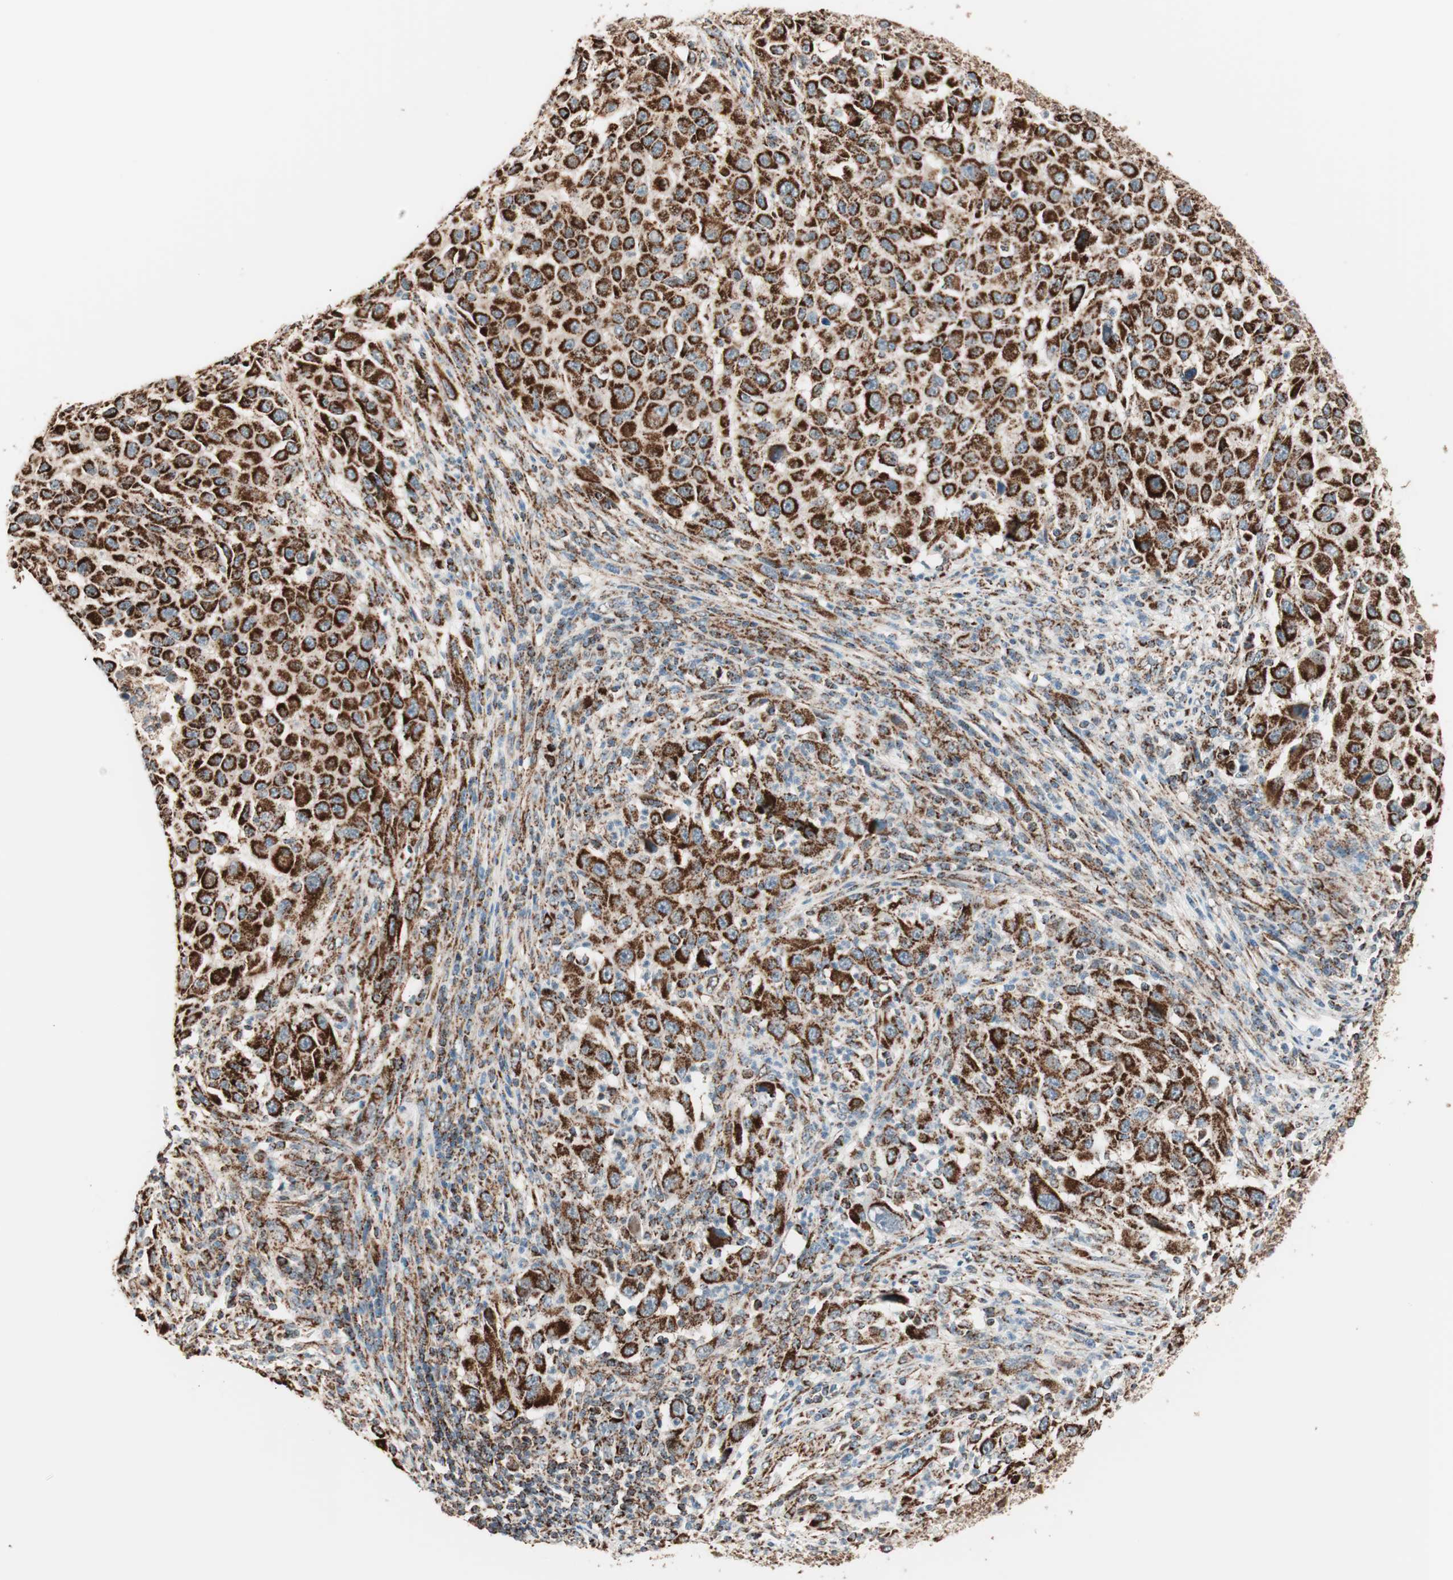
{"staining": {"intensity": "strong", "quantity": ">75%", "location": "cytoplasmic/membranous"}, "tissue": "melanoma", "cell_type": "Tumor cells", "image_type": "cancer", "snomed": [{"axis": "morphology", "description": "Malignant melanoma, Metastatic site"}, {"axis": "topography", "description": "Lymph node"}], "caption": "Immunohistochemical staining of malignant melanoma (metastatic site) reveals high levels of strong cytoplasmic/membranous protein staining in approximately >75% of tumor cells.", "gene": "TOMM22", "patient": {"sex": "male", "age": 61}}